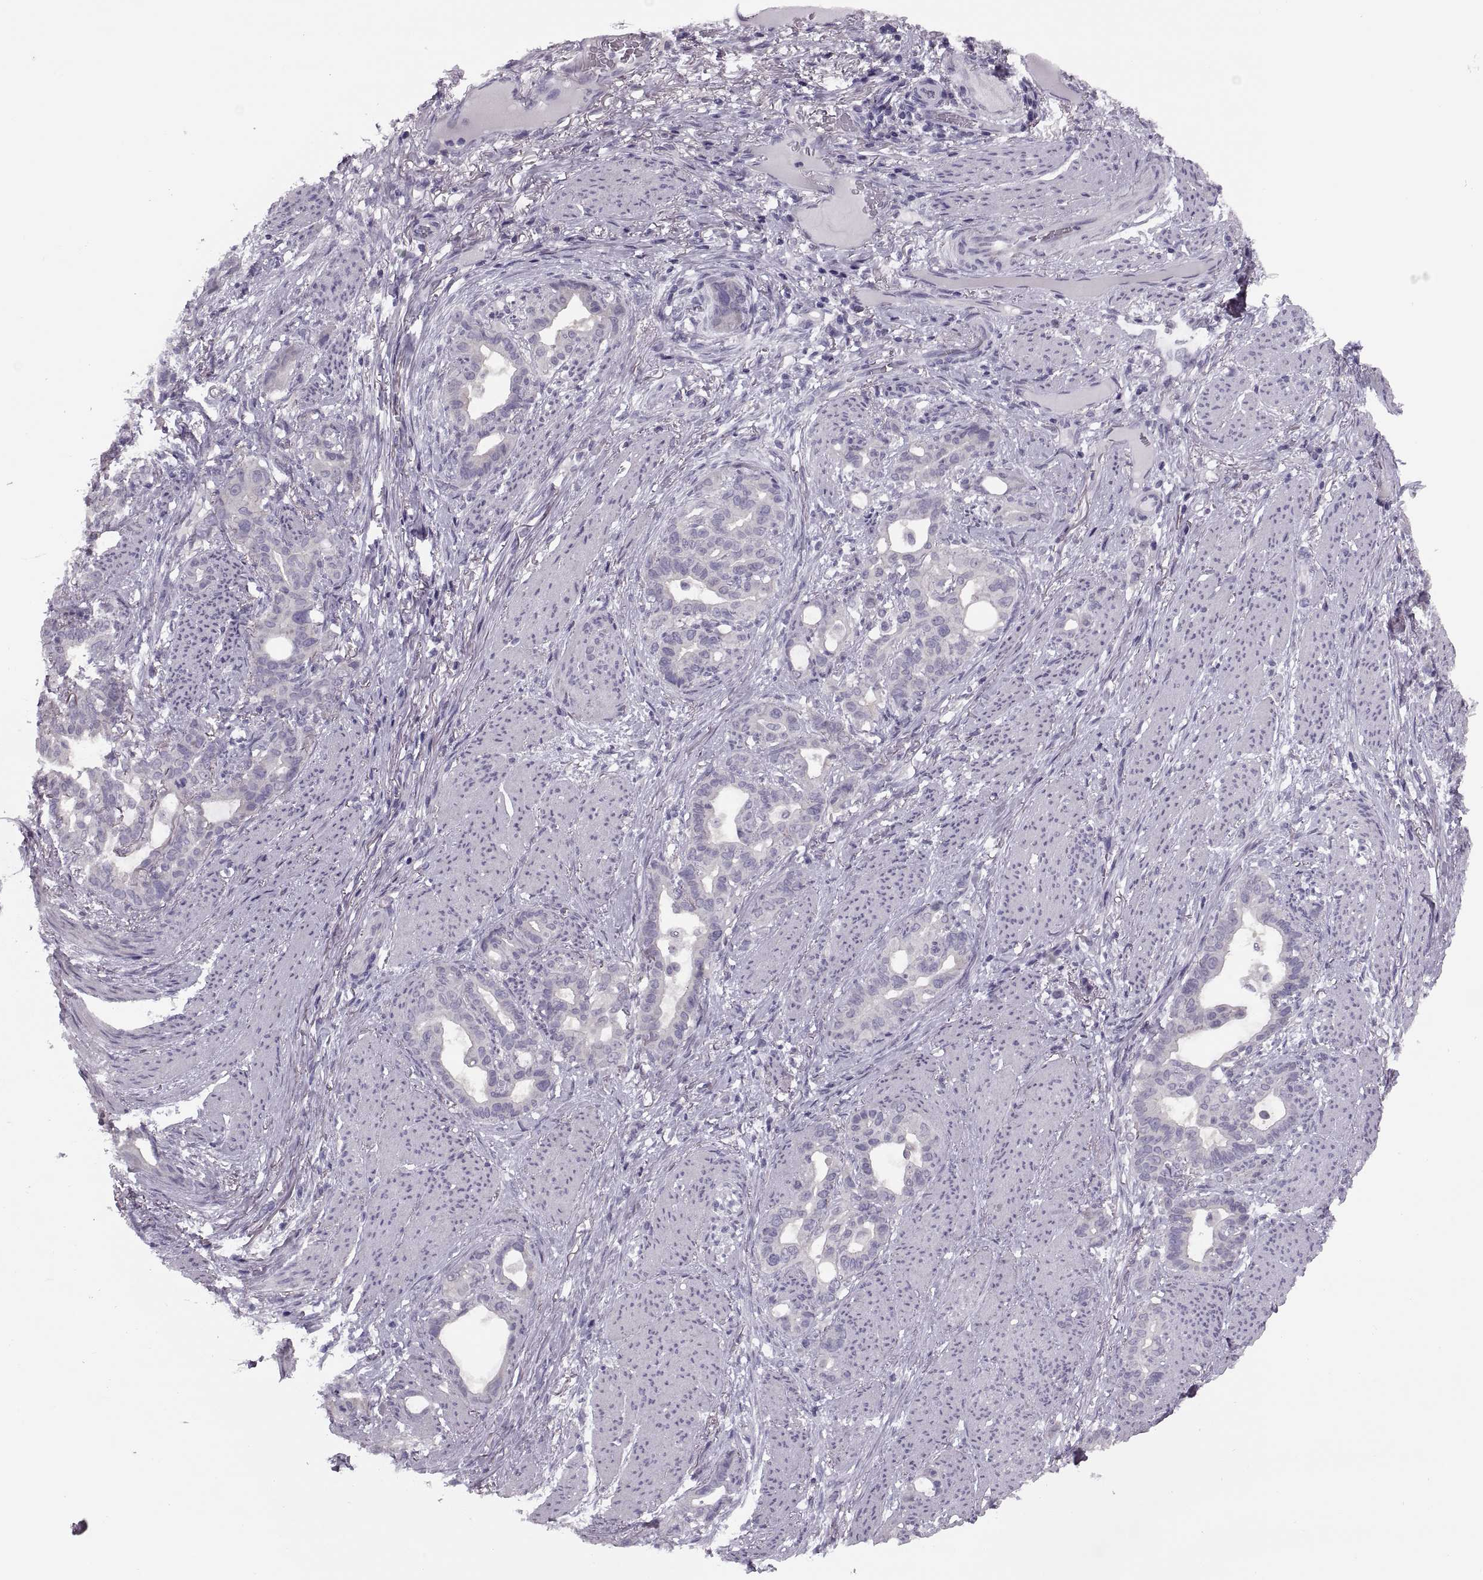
{"staining": {"intensity": "negative", "quantity": "none", "location": "none"}, "tissue": "stomach cancer", "cell_type": "Tumor cells", "image_type": "cancer", "snomed": [{"axis": "morphology", "description": "Normal tissue, NOS"}, {"axis": "morphology", "description": "Adenocarcinoma, NOS"}, {"axis": "topography", "description": "Esophagus"}, {"axis": "topography", "description": "Stomach, upper"}], "caption": "Immunohistochemistry photomicrograph of neoplastic tissue: stomach cancer (adenocarcinoma) stained with DAB exhibits no significant protein staining in tumor cells.", "gene": "PRSS54", "patient": {"sex": "male", "age": 62}}